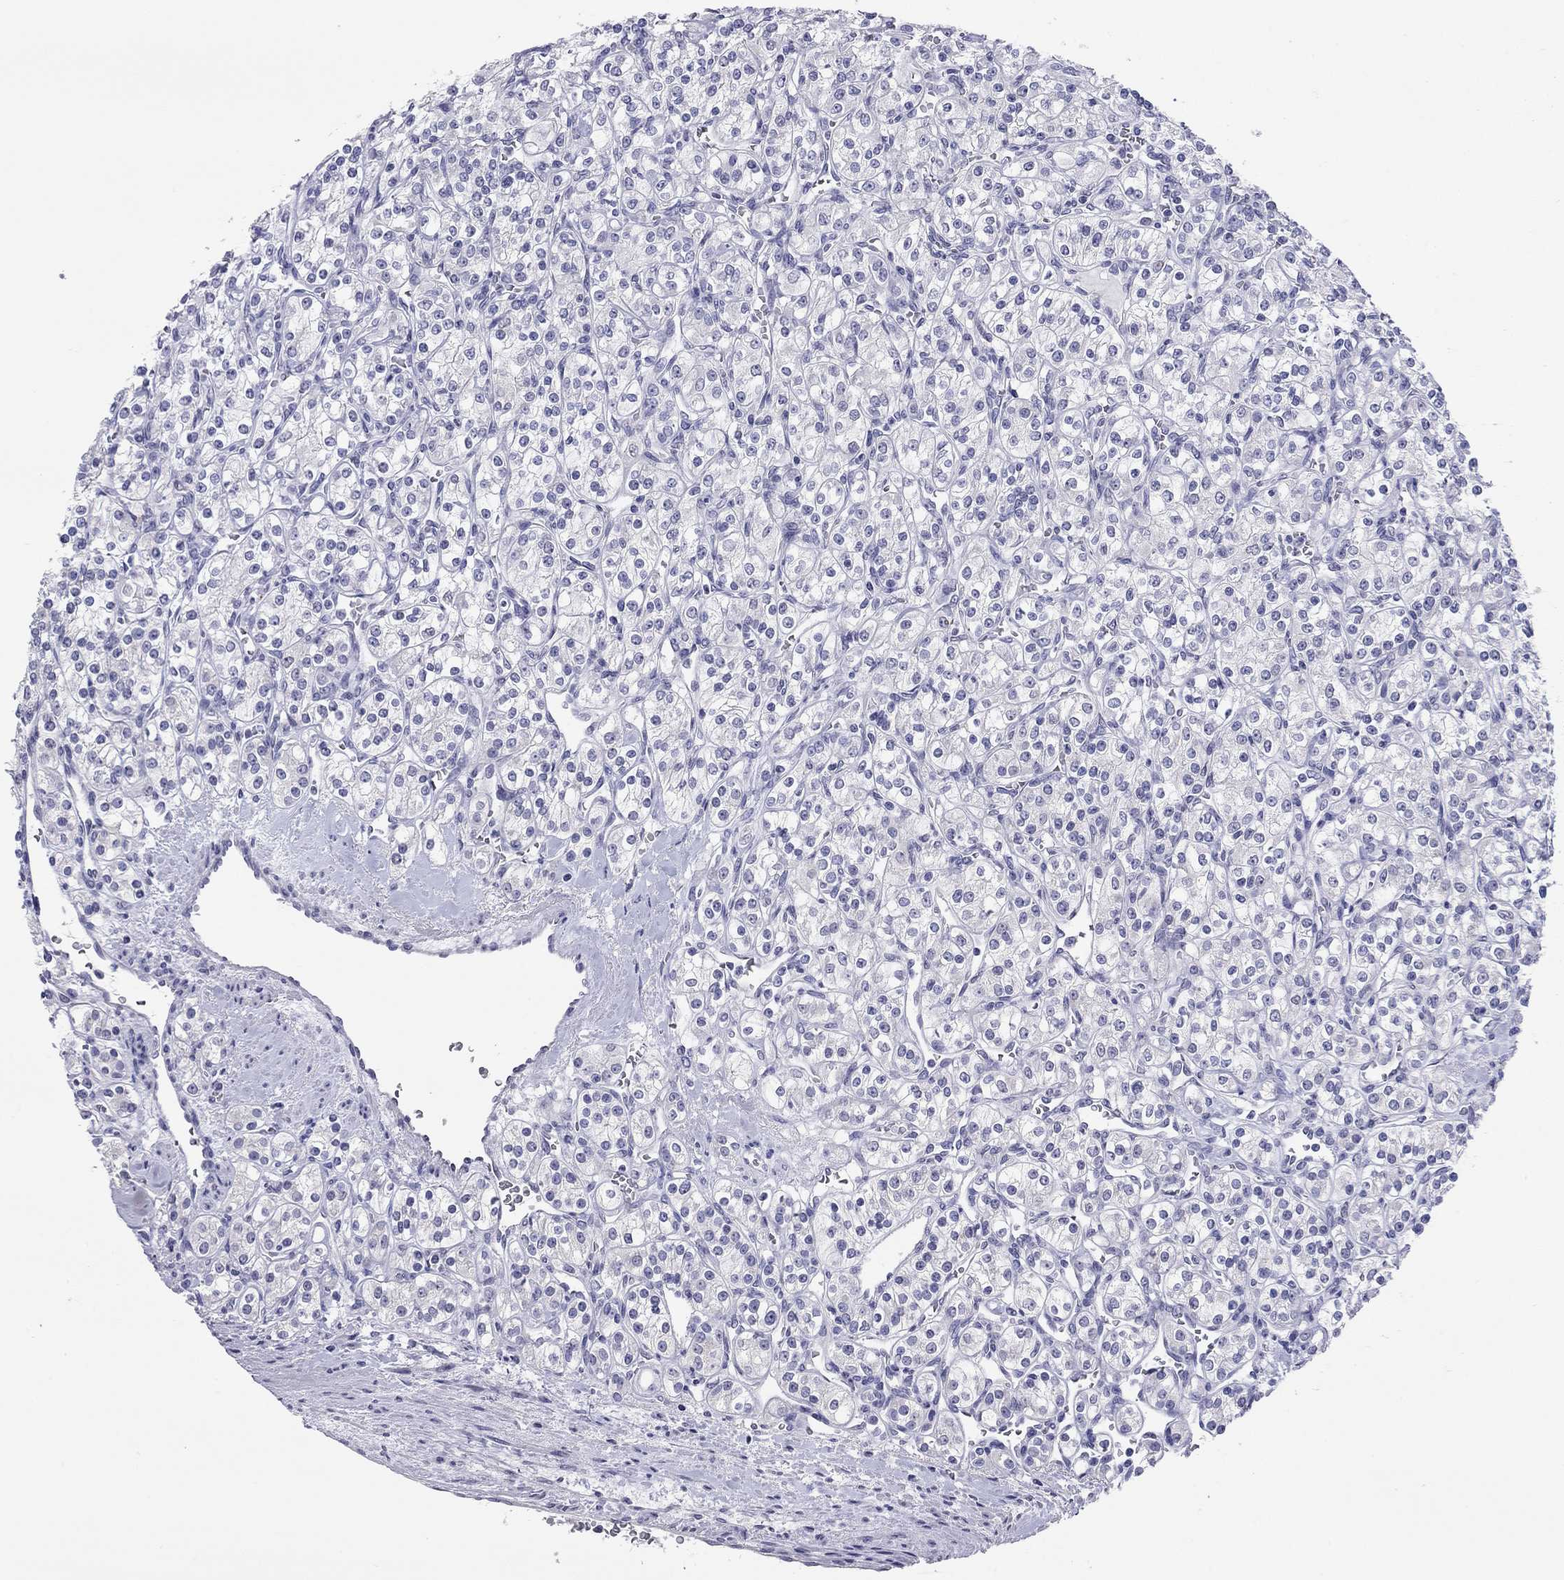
{"staining": {"intensity": "negative", "quantity": "none", "location": "none"}, "tissue": "renal cancer", "cell_type": "Tumor cells", "image_type": "cancer", "snomed": [{"axis": "morphology", "description": "Adenocarcinoma, NOS"}, {"axis": "topography", "description": "Kidney"}], "caption": "DAB (3,3'-diaminobenzidine) immunohistochemical staining of human renal cancer (adenocarcinoma) demonstrates no significant expression in tumor cells.", "gene": "ARMC12", "patient": {"sex": "male", "age": 77}}